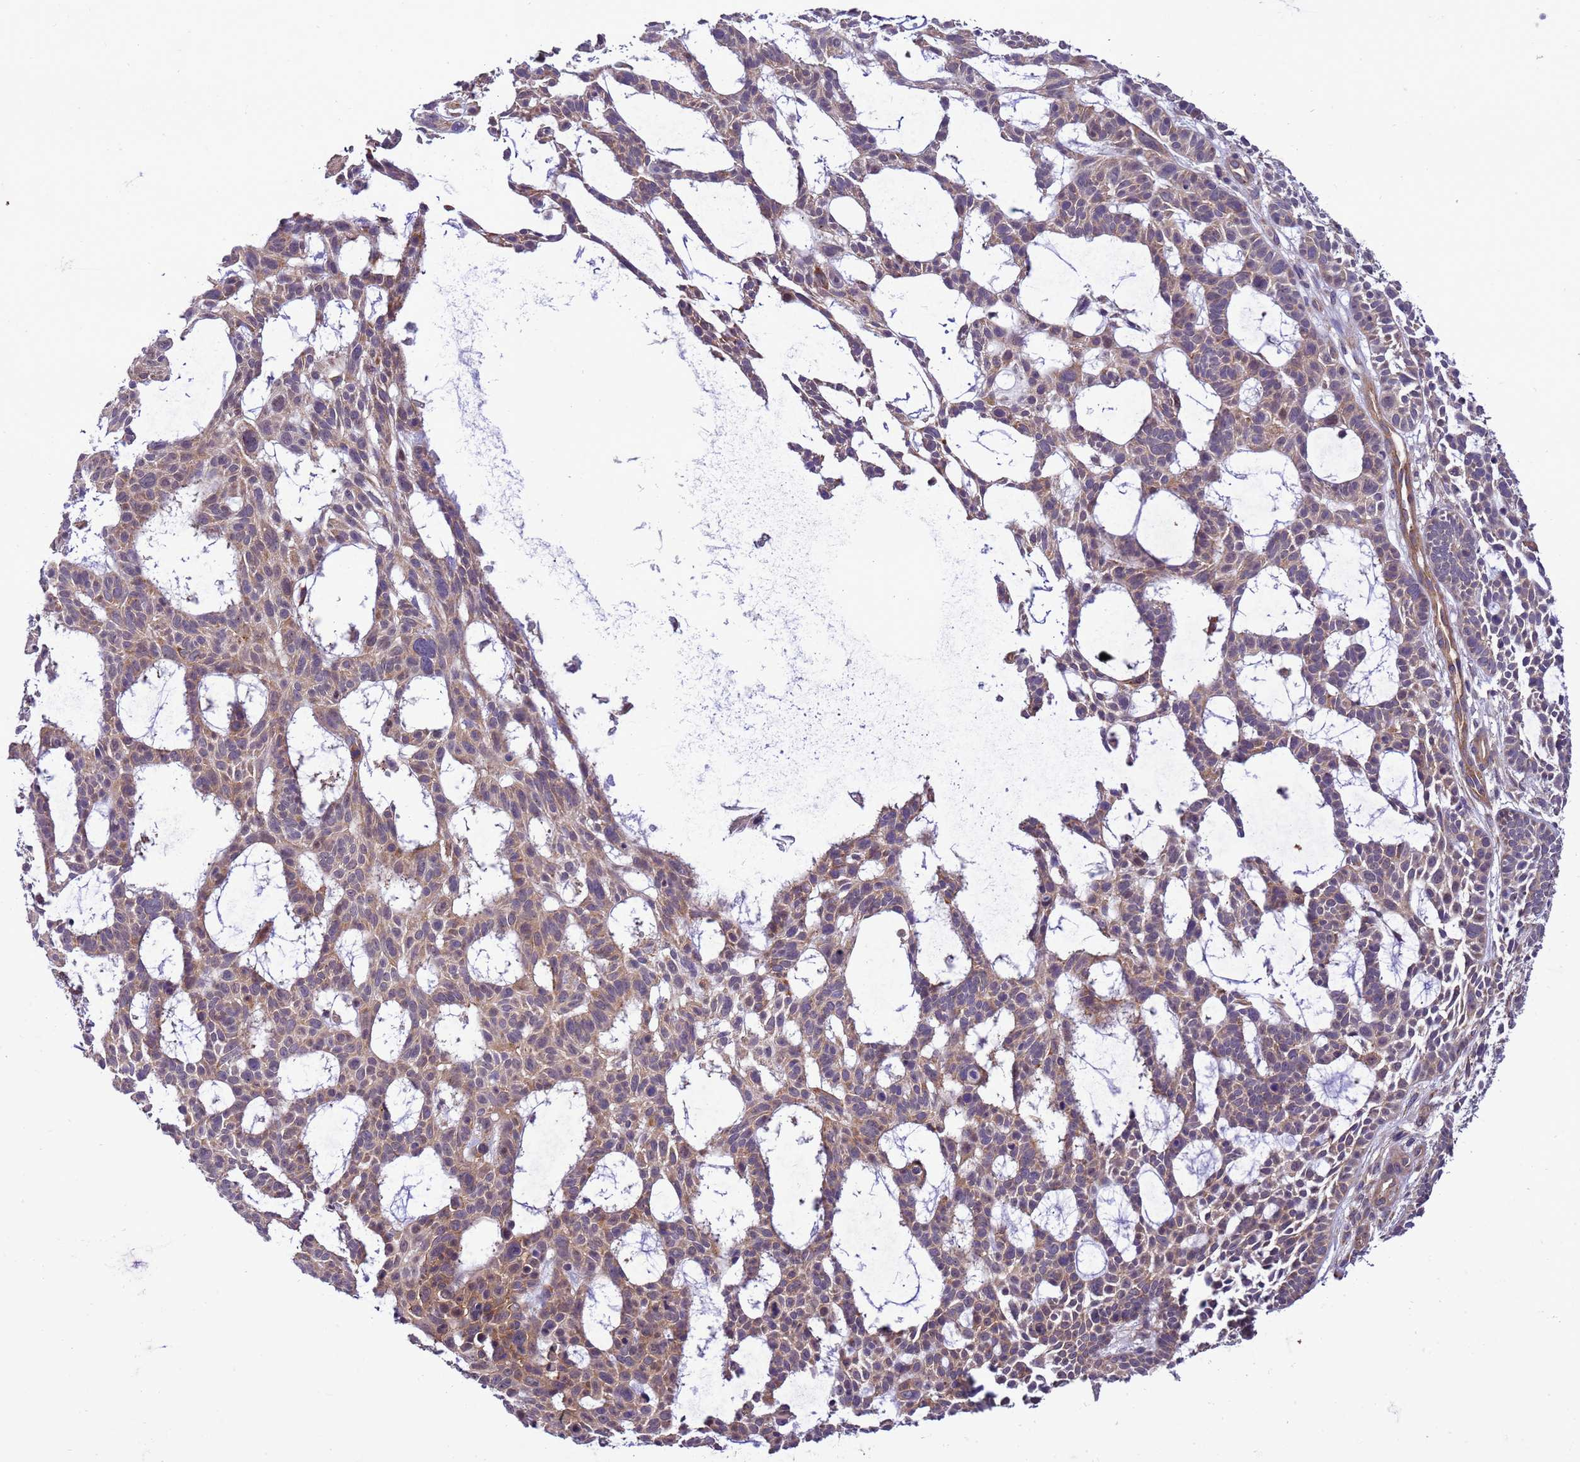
{"staining": {"intensity": "weak", "quantity": "25%-75%", "location": "cytoplasmic/membranous"}, "tissue": "skin cancer", "cell_type": "Tumor cells", "image_type": "cancer", "snomed": [{"axis": "morphology", "description": "Basal cell carcinoma"}, {"axis": "topography", "description": "Skin"}], "caption": "Immunohistochemistry (IHC) histopathology image of neoplastic tissue: human skin basal cell carcinoma stained using IHC reveals low levels of weak protein expression localized specifically in the cytoplasmic/membranous of tumor cells, appearing as a cytoplasmic/membranous brown color.", "gene": "GEN1", "patient": {"sex": "male", "age": 89}}